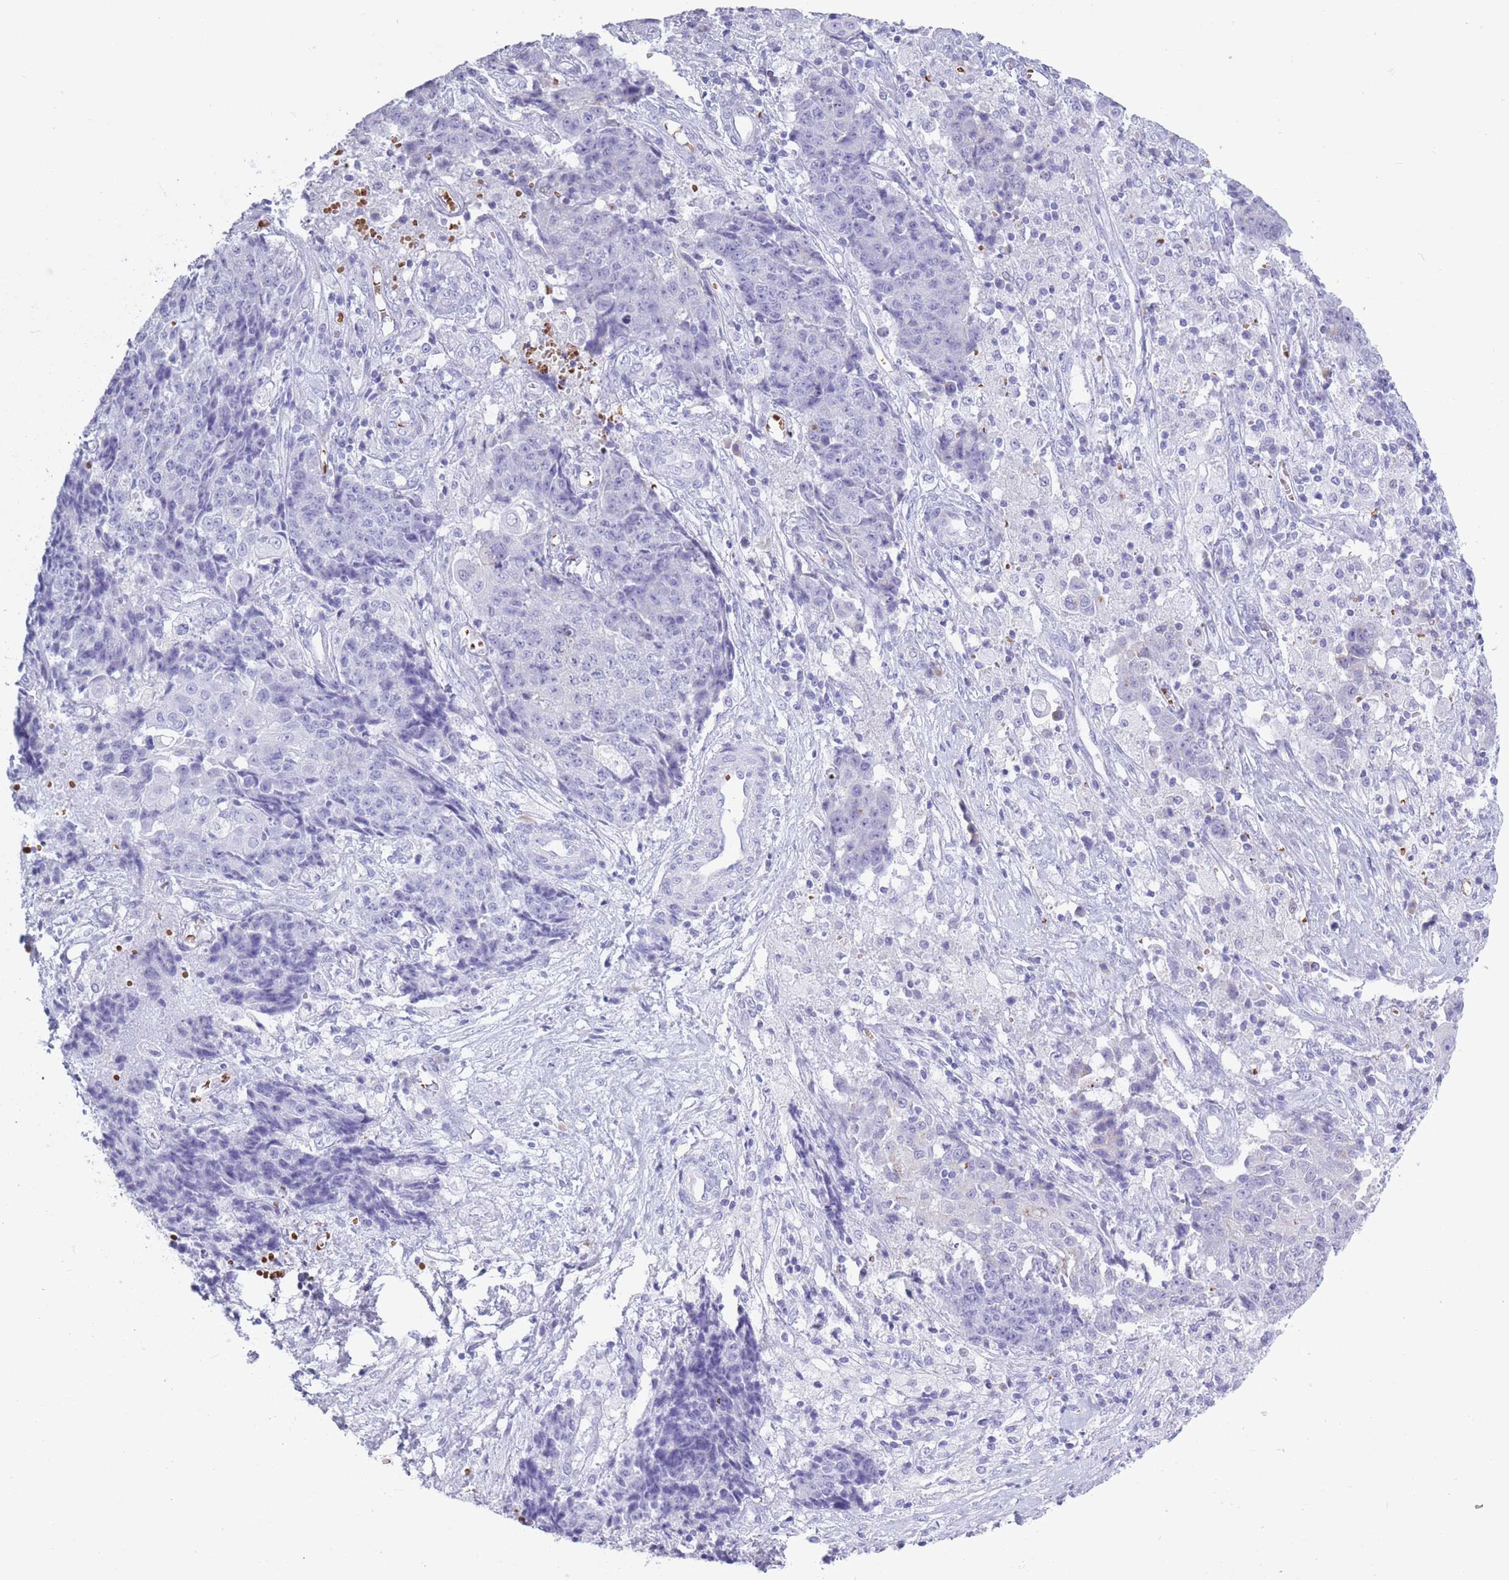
{"staining": {"intensity": "negative", "quantity": "none", "location": "none"}, "tissue": "ovarian cancer", "cell_type": "Tumor cells", "image_type": "cancer", "snomed": [{"axis": "morphology", "description": "Carcinoma, endometroid"}, {"axis": "topography", "description": "Ovary"}], "caption": "DAB (3,3'-diaminobenzidine) immunohistochemical staining of ovarian endometroid carcinoma shows no significant staining in tumor cells.", "gene": "OR7C1", "patient": {"sex": "female", "age": 42}}